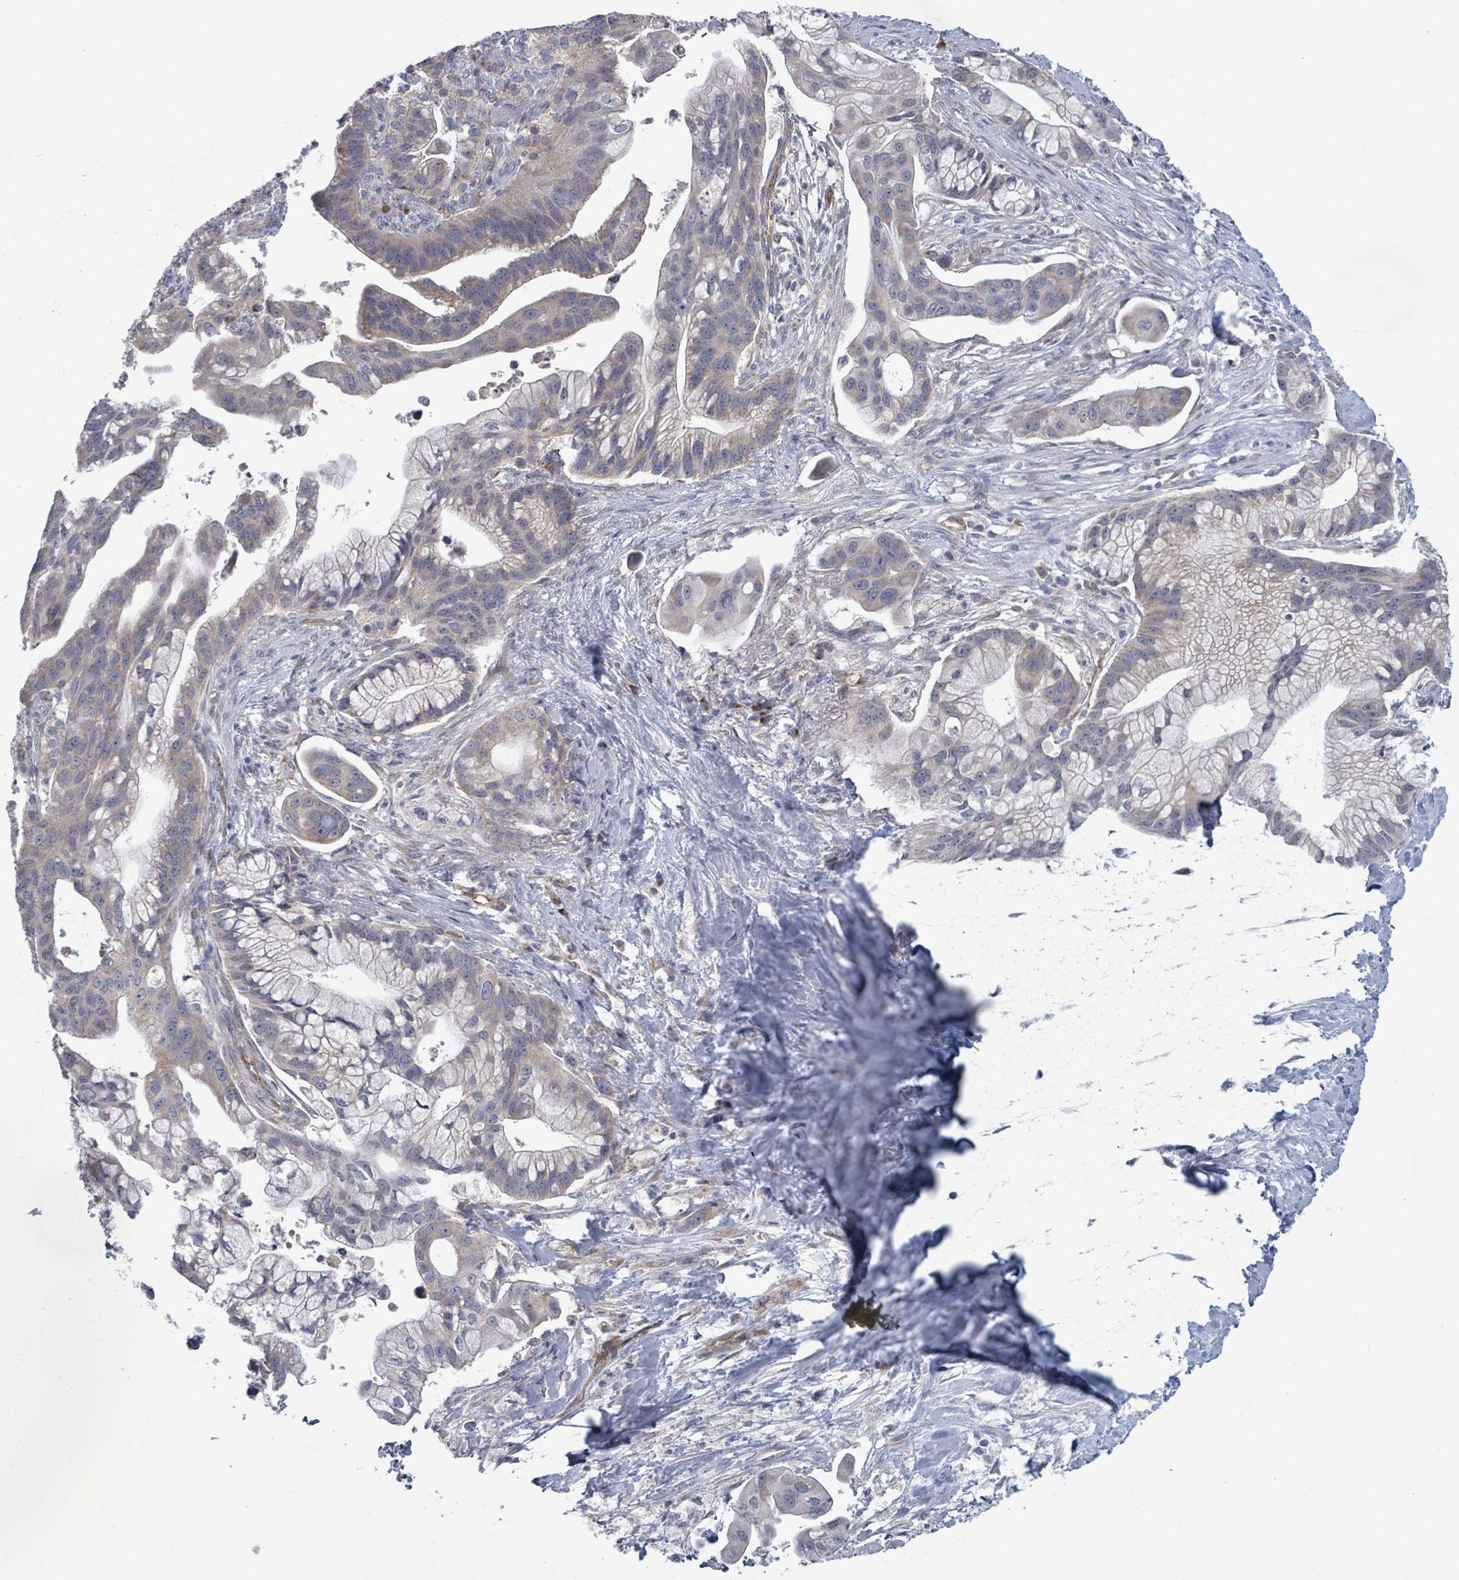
{"staining": {"intensity": "weak", "quantity": "25%-75%", "location": "cytoplasmic/membranous"}, "tissue": "pancreatic cancer", "cell_type": "Tumor cells", "image_type": "cancer", "snomed": [{"axis": "morphology", "description": "Adenocarcinoma, NOS"}, {"axis": "topography", "description": "Pancreas"}], "caption": "Tumor cells show low levels of weak cytoplasmic/membranous expression in about 25%-75% of cells in human pancreatic cancer.", "gene": "FKBP1A", "patient": {"sex": "male", "age": 68}}